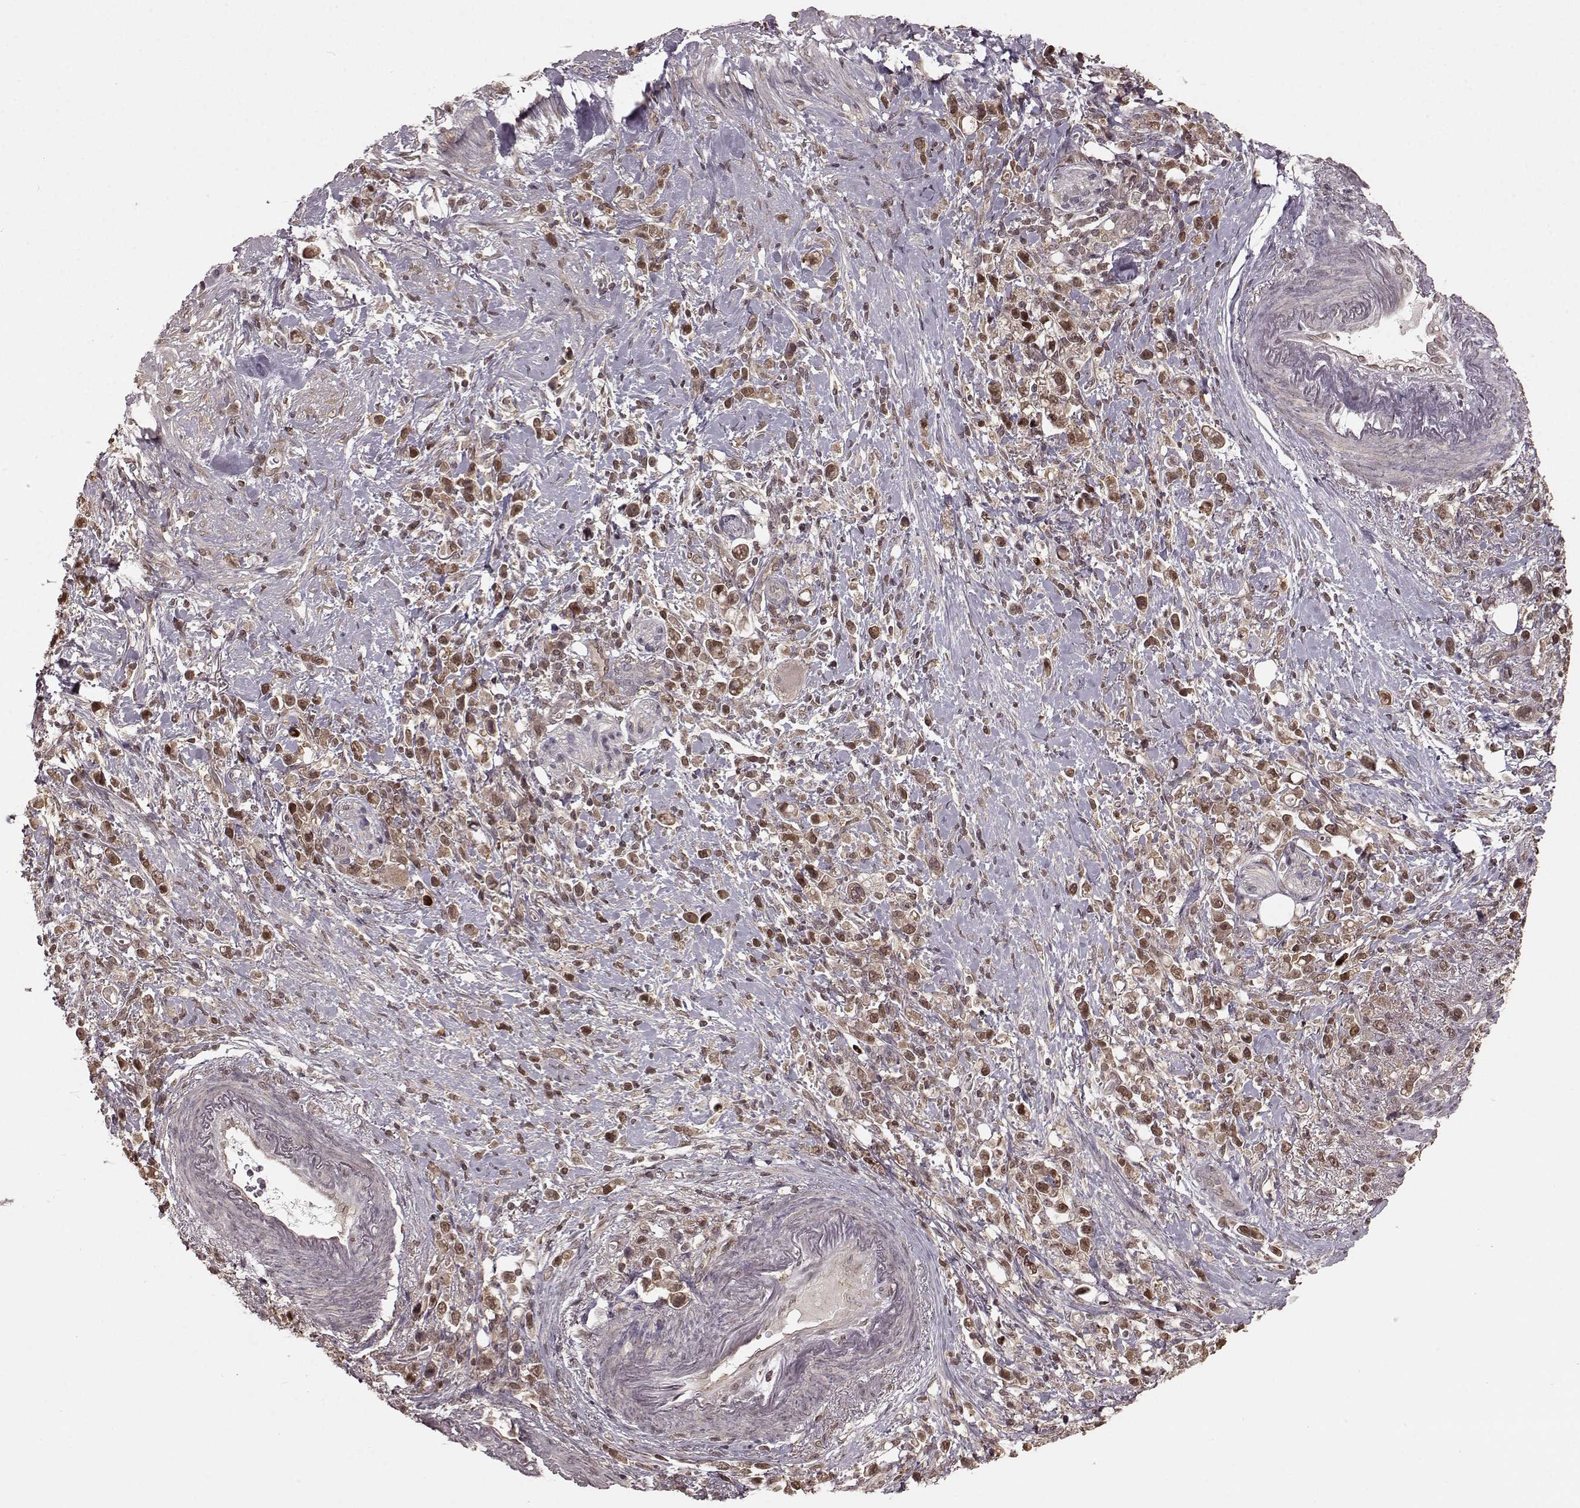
{"staining": {"intensity": "moderate", "quantity": "25%-75%", "location": "cytoplasmic/membranous,nuclear"}, "tissue": "stomach cancer", "cell_type": "Tumor cells", "image_type": "cancer", "snomed": [{"axis": "morphology", "description": "Adenocarcinoma, NOS"}, {"axis": "topography", "description": "Stomach"}], "caption": "This micrograph demonstrates IHC staining of human stomach adenocarcinoma, with medium moderate cytoplasmic/membranous and nuclear staining in about 25%-75% of tumor cells.", "gene": "GSS", "patient": {"sex": "male", "age": 63}}